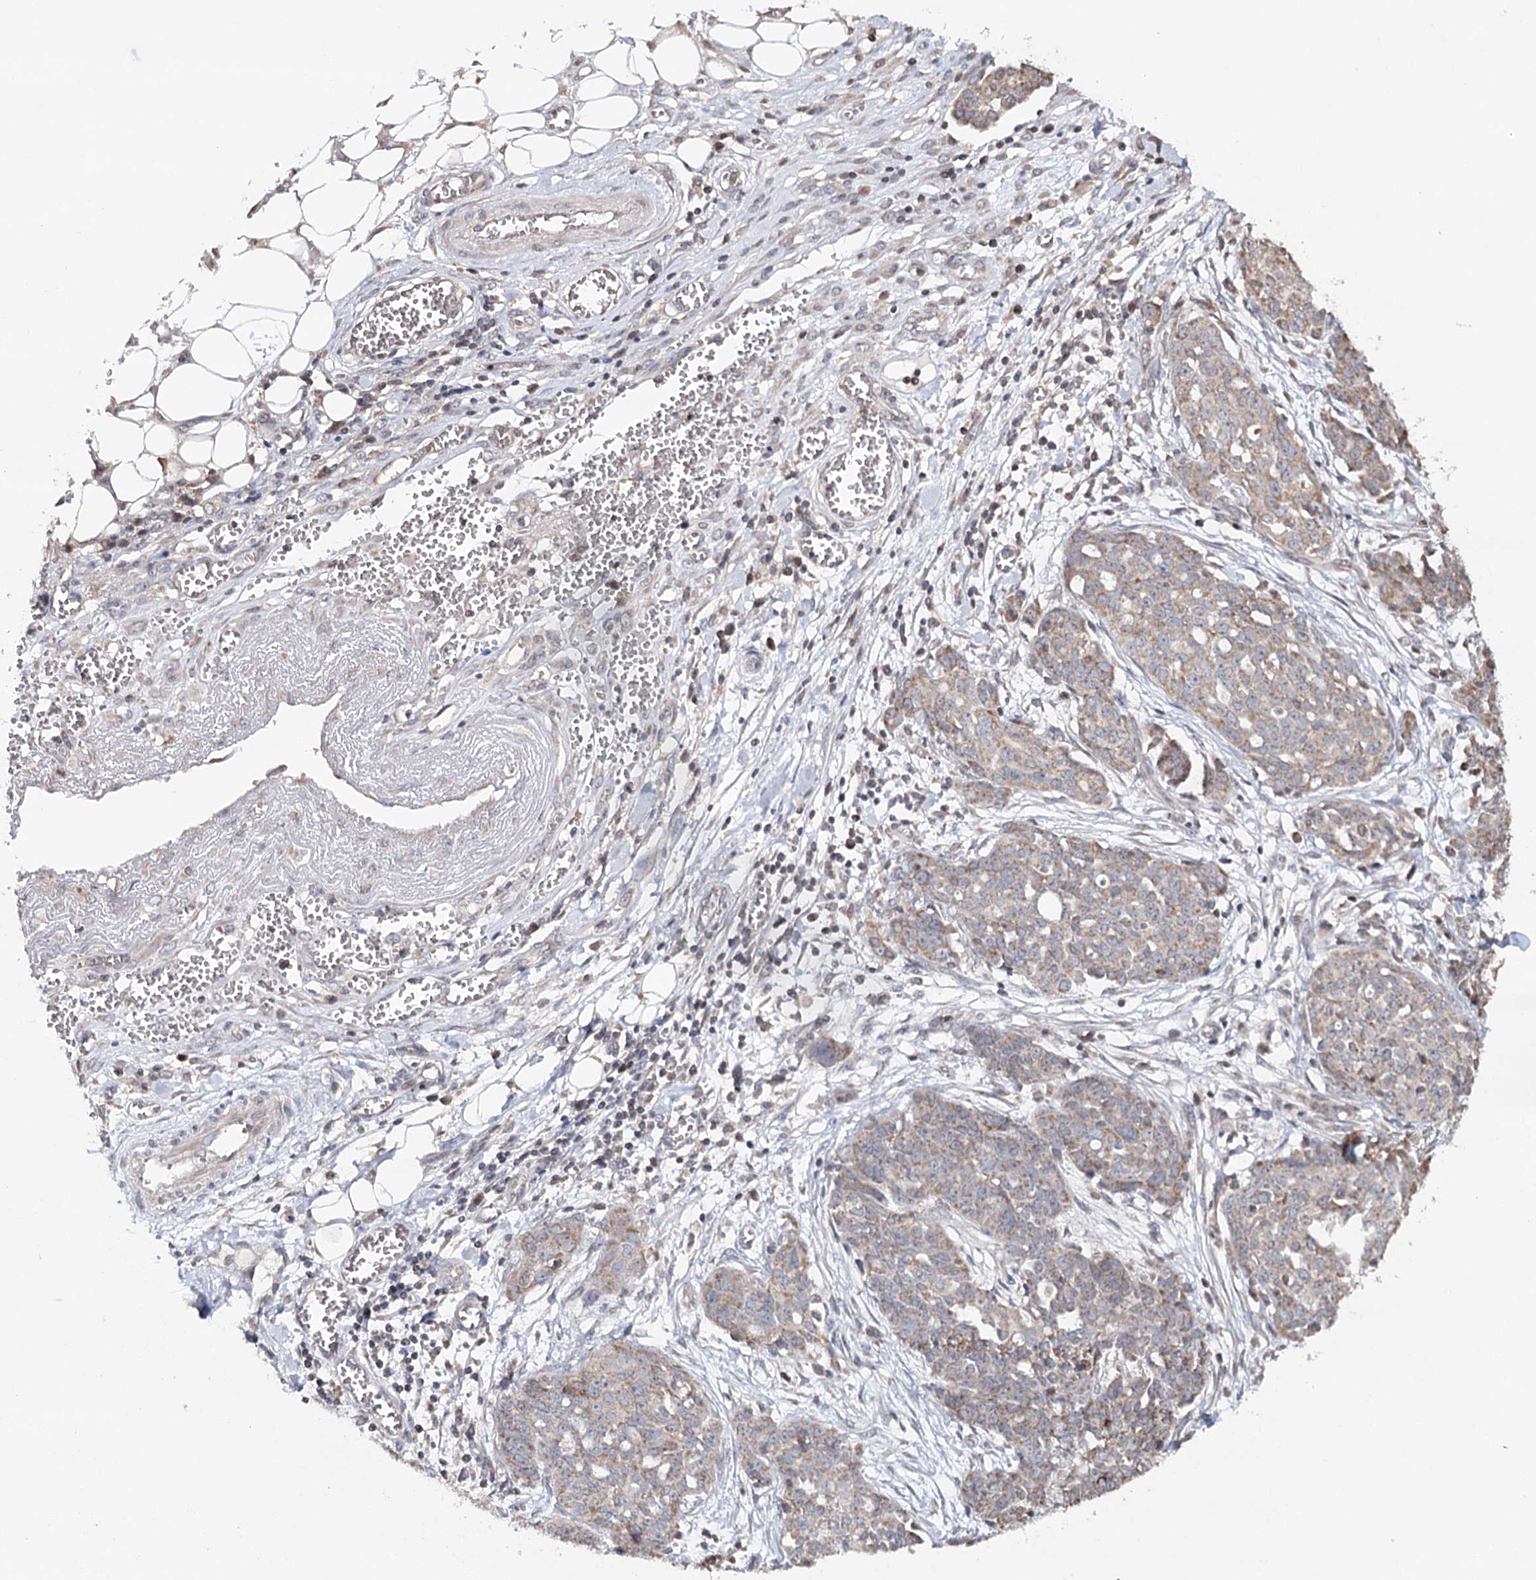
{"staining": {"intensity": "weak", "quantity": "25%-75%", "location": "cytoplasmic/membranous"}, "tissue": "ovarian cancer", "cell_type": "Tumor cells", "image_type": "cancer", "snomed": [{"axis": "morphology", "description": "Cystadenocarcinoma, serous, NOS"}, {"axis": "topography", "description": "Soft tissue"}, {"axis": "topography", "description": "Ovary"}], "caption": "Immunohistochemical staining of human ovarian cancer shows low levels of weak cytoplasmic/membranous protein staining in approximately 25%-75% of tumor cells. The protein is shown in brown color, while the nuclei are stained blue.", "gene": "ICOS", "patient": {"sex": "female", "age": 57}}